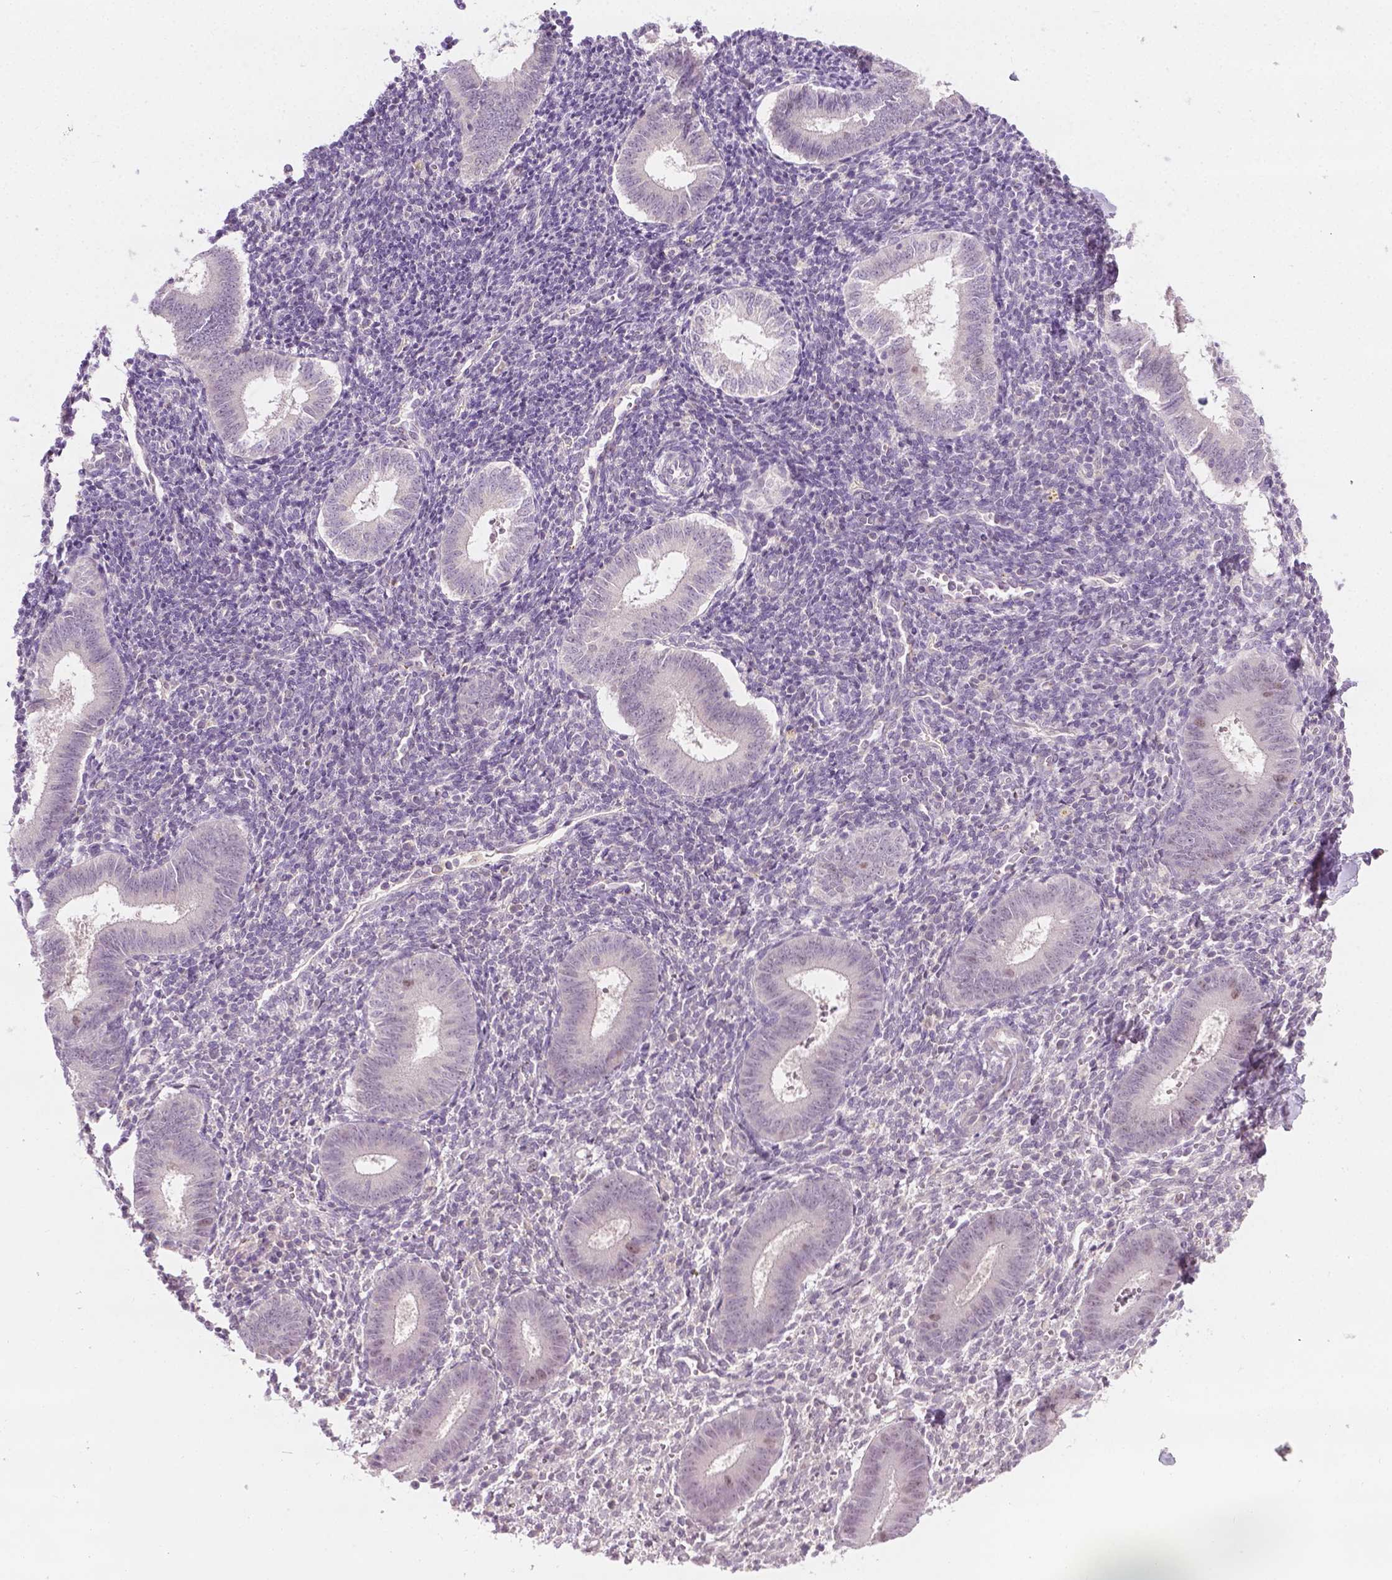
{"staining": {"intensity": "negative", "quantity": "none", "location": "none"}, "tissue": "endometrium", "cell_type": "Cells in endometrial stroma", "image_type": "normal", "snomed": [{"axis": "morphology", "description": "Normal tissue, NOS"}, {"axis": "topography", "description": "Endometrium"}], "caption": "High power microscopy image of an IHC photomicrograph of benign endometrium, revealing no significant staining in cells in endometrial stroma.", "gene": "DENND4A", "patient": {"sex": "female", "age": 25}}